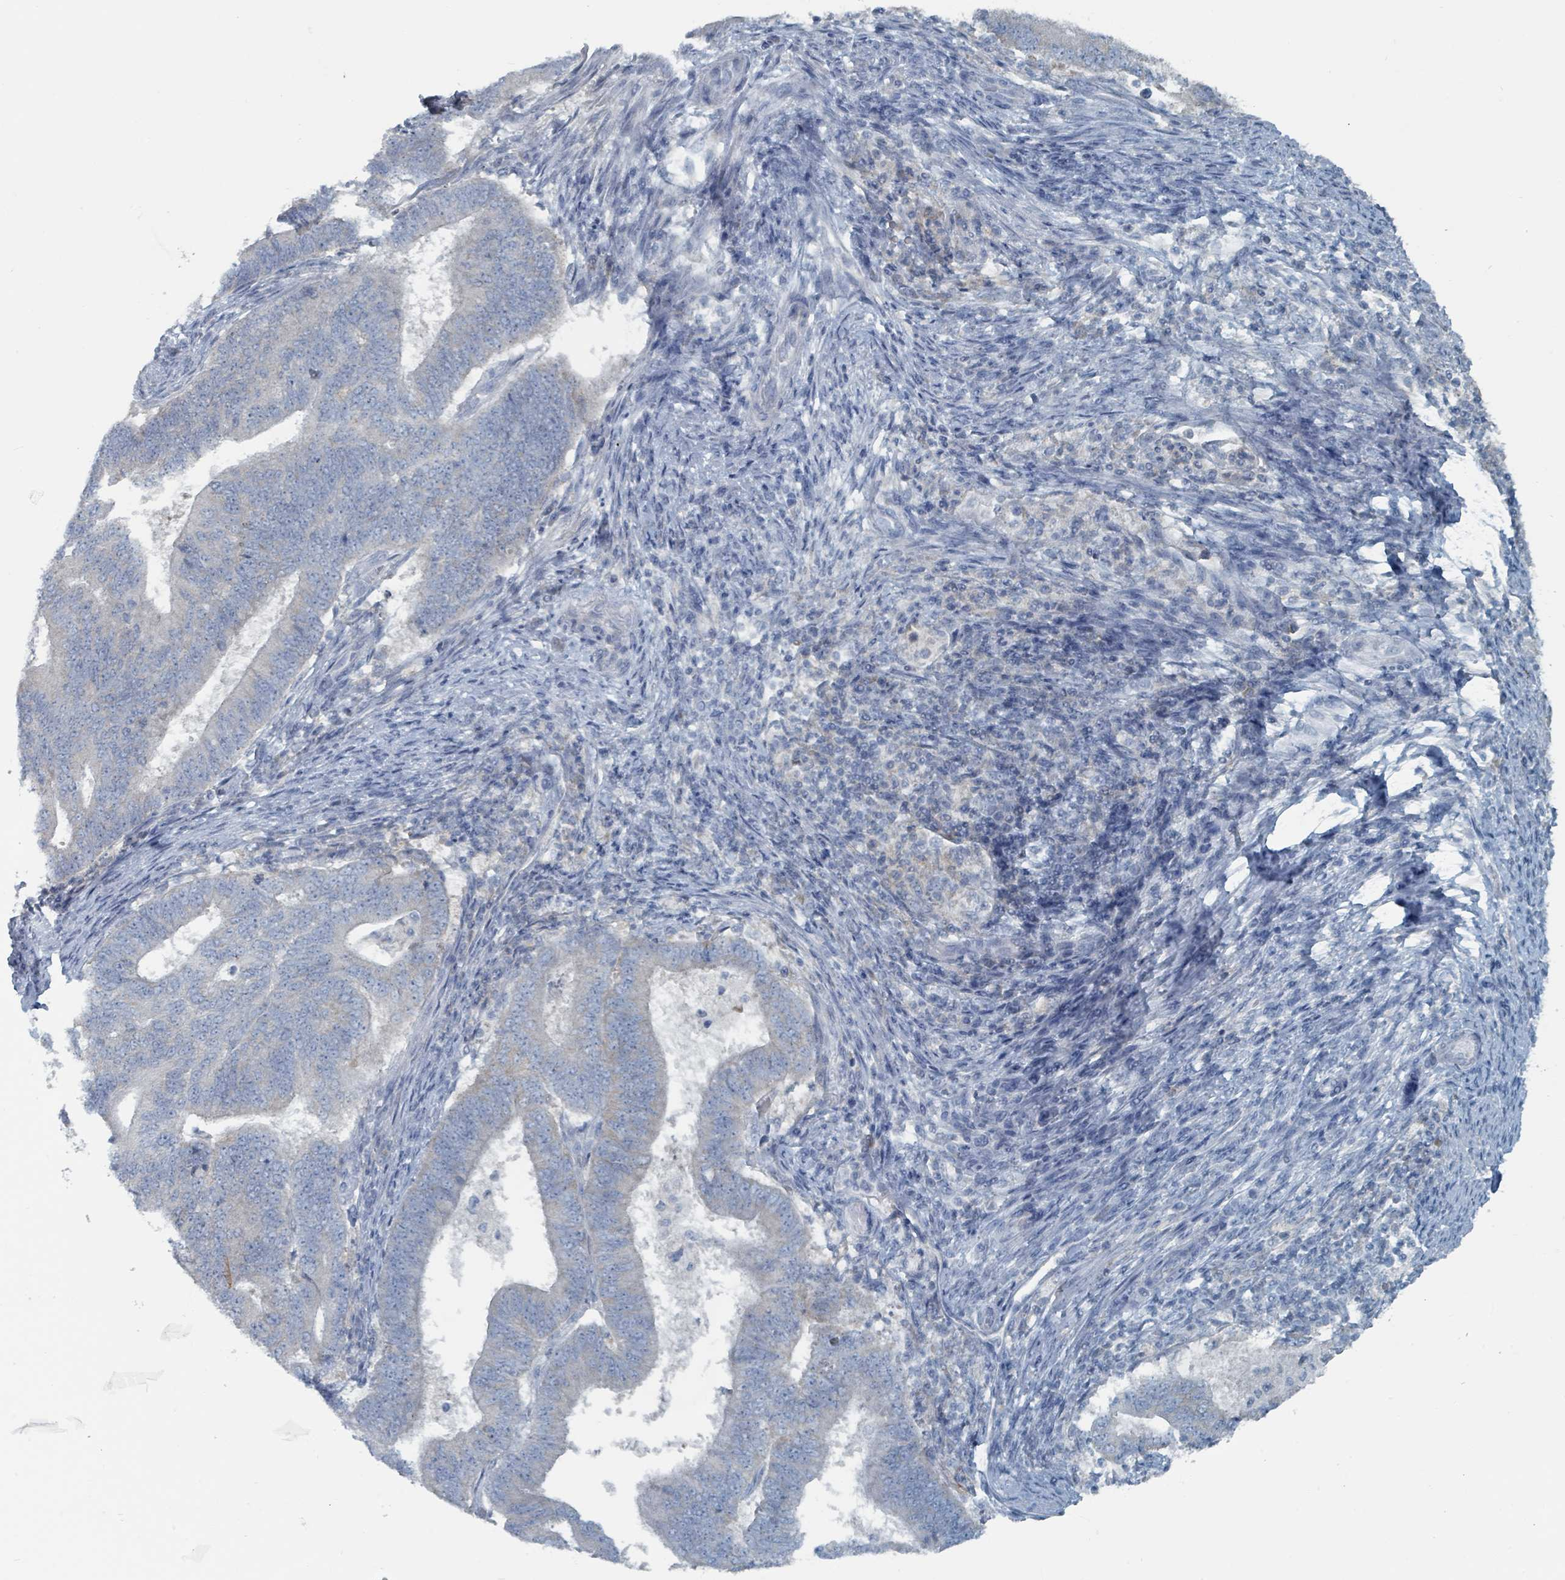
{"staining": {"intensity": "moderate", "quantity": "<25%", "location": "cytoplasmic/membranous"}, "tissue": "endometrial cancer", "cell_type": "Tumor cells", "image_type": "cancer", "snomed": [{"axis": "morphology", "description": "Adenocarcinoma, NOS"}, {"axis": "topography", "description": "Endometrium"}], "caption": "Endometrial adenocarcinoma stained with IHC shows moderate cytoplasmic/membranous expression in about <25% of tumor cells. (Stains: DAB in brown, nuclei in blue, Microscopy: brightfield microscopy at high magnification).", "gene": "RASA4", "patient": {"sex": "female", "age": 70}}